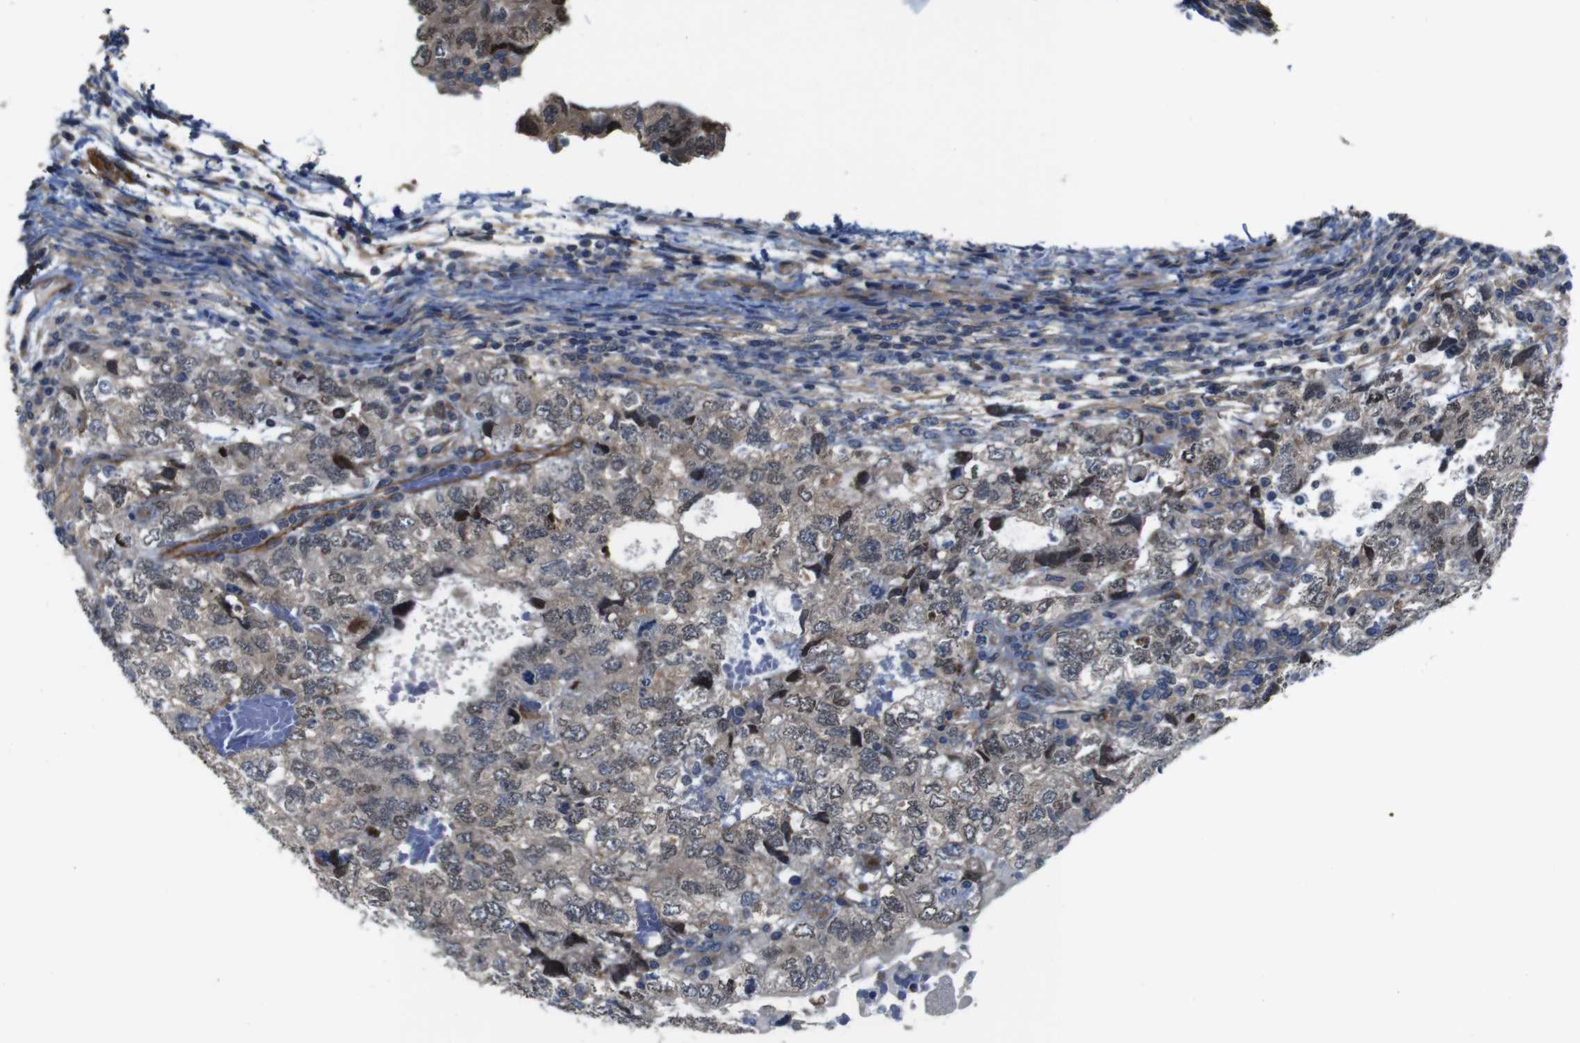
{"staining": {"intensity": "weak", "quantity": ">75%", "location": "cytoplasmic/membranous,nuclear"}, "tissue": "testis cancer", "cell_type": "Tumor cells", "image_type": "cancer", "snomed": [{"axis": "morphology", "description": "Carcinoma, Embryonal, NOS"}, {"axis": "topography", "description": "Testis"}], "caption": "Weak cytoplasmic/membranous and nuclear protein expression is seen in approximately >75% of tumor cells in testis embryonal carcinoma.", "gene": "GGT7", "patient": {"sex": "male", "age": 36}}